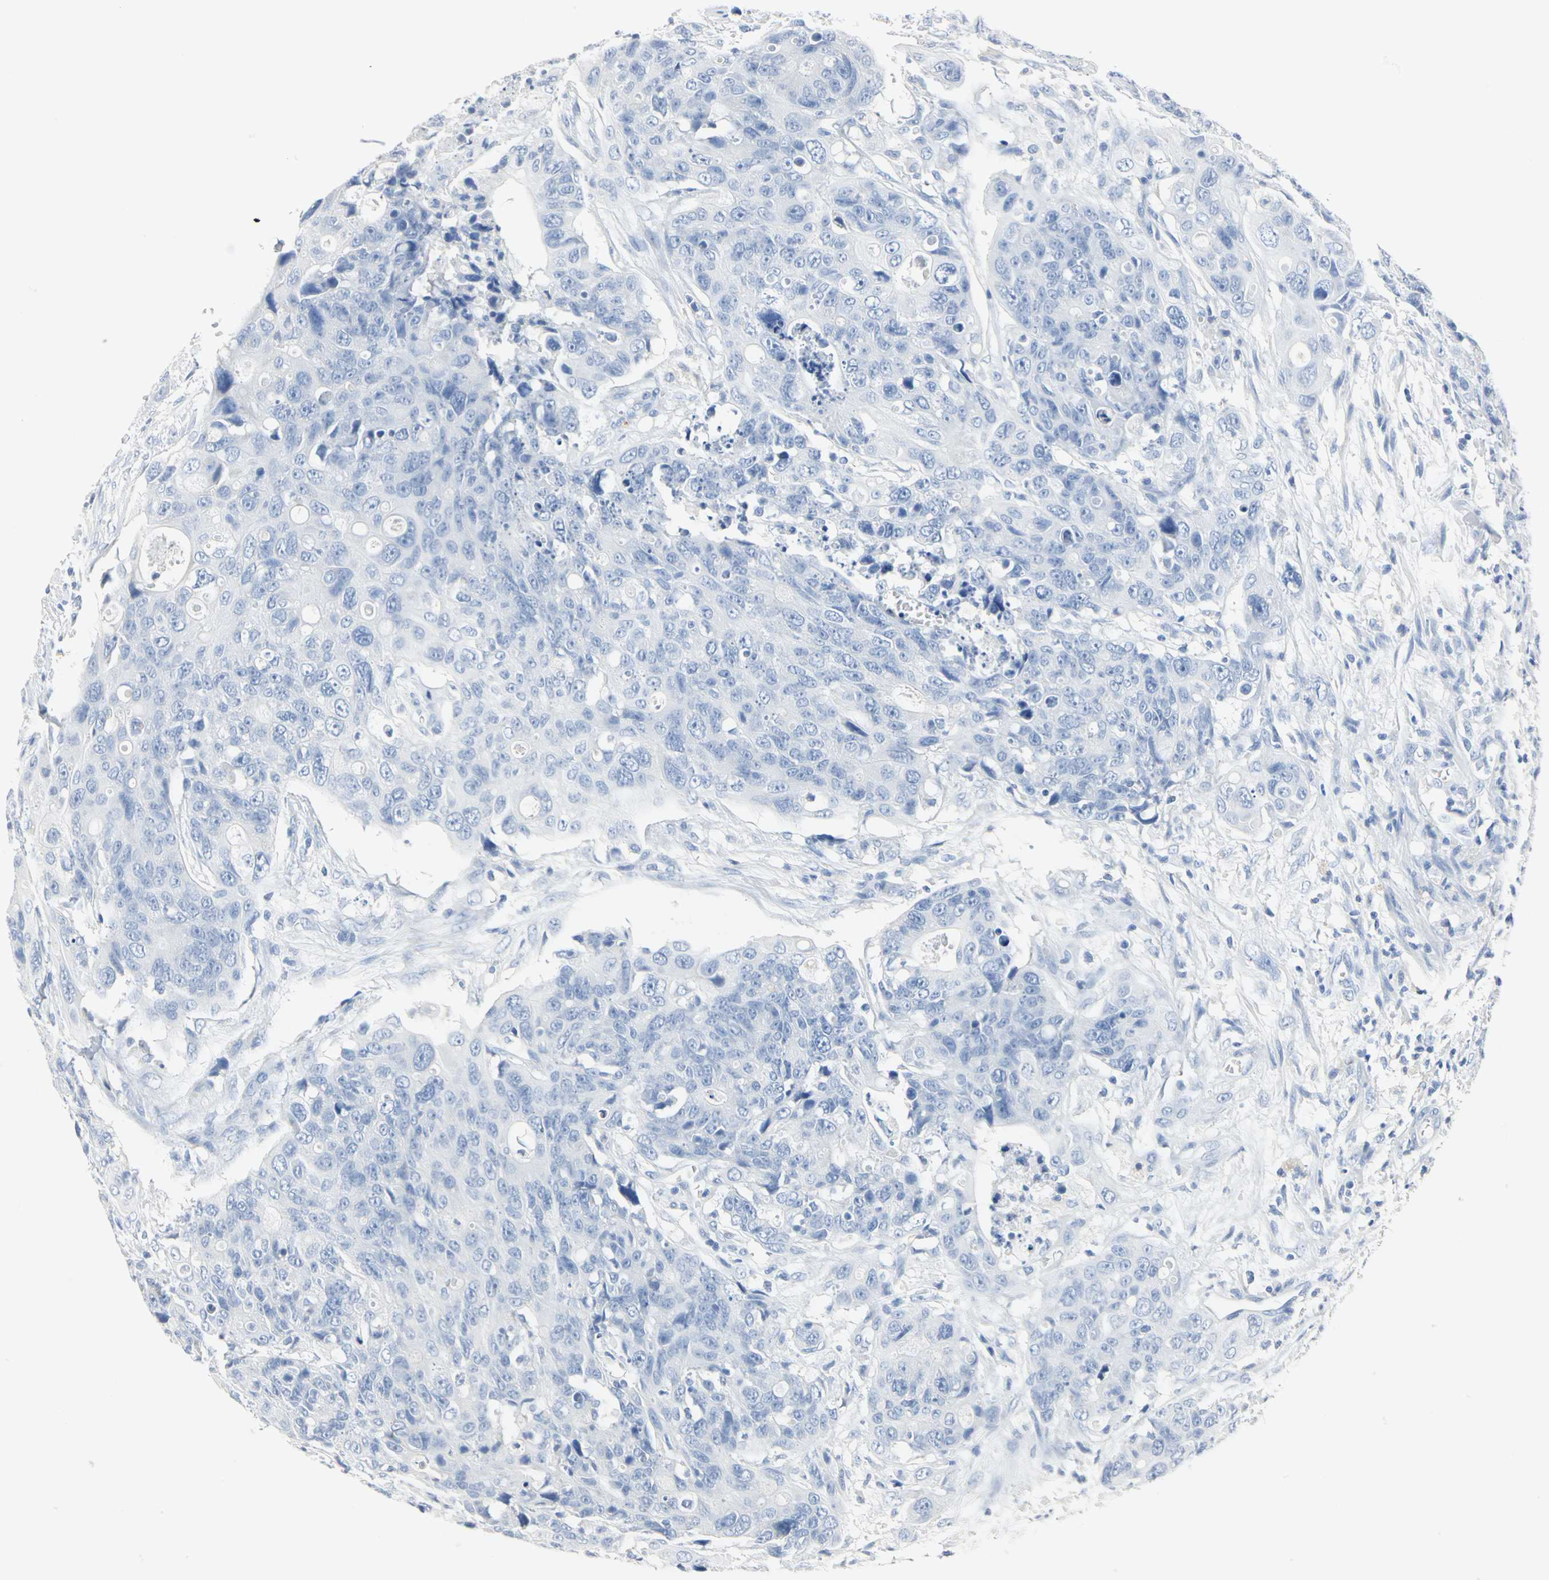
{"staining": {"intensity": "negative", "quantity": "none", "location": "none"}, "tissue": "colorectal cancer", "cell_type": "Tumor cells", "image_type": "cancer", "snomed": [{"axis": "morphology", "description": "Adenocarcinoma, NOS"}, {"axis": "topography", "description": "Colon"}], "caption": "The photomicrograph demonstrates no significant expression in tumor cells of adenocarcinoma (colorectal).", "gene": "CA3", "patient": {"sex": "female", "age": 57}}